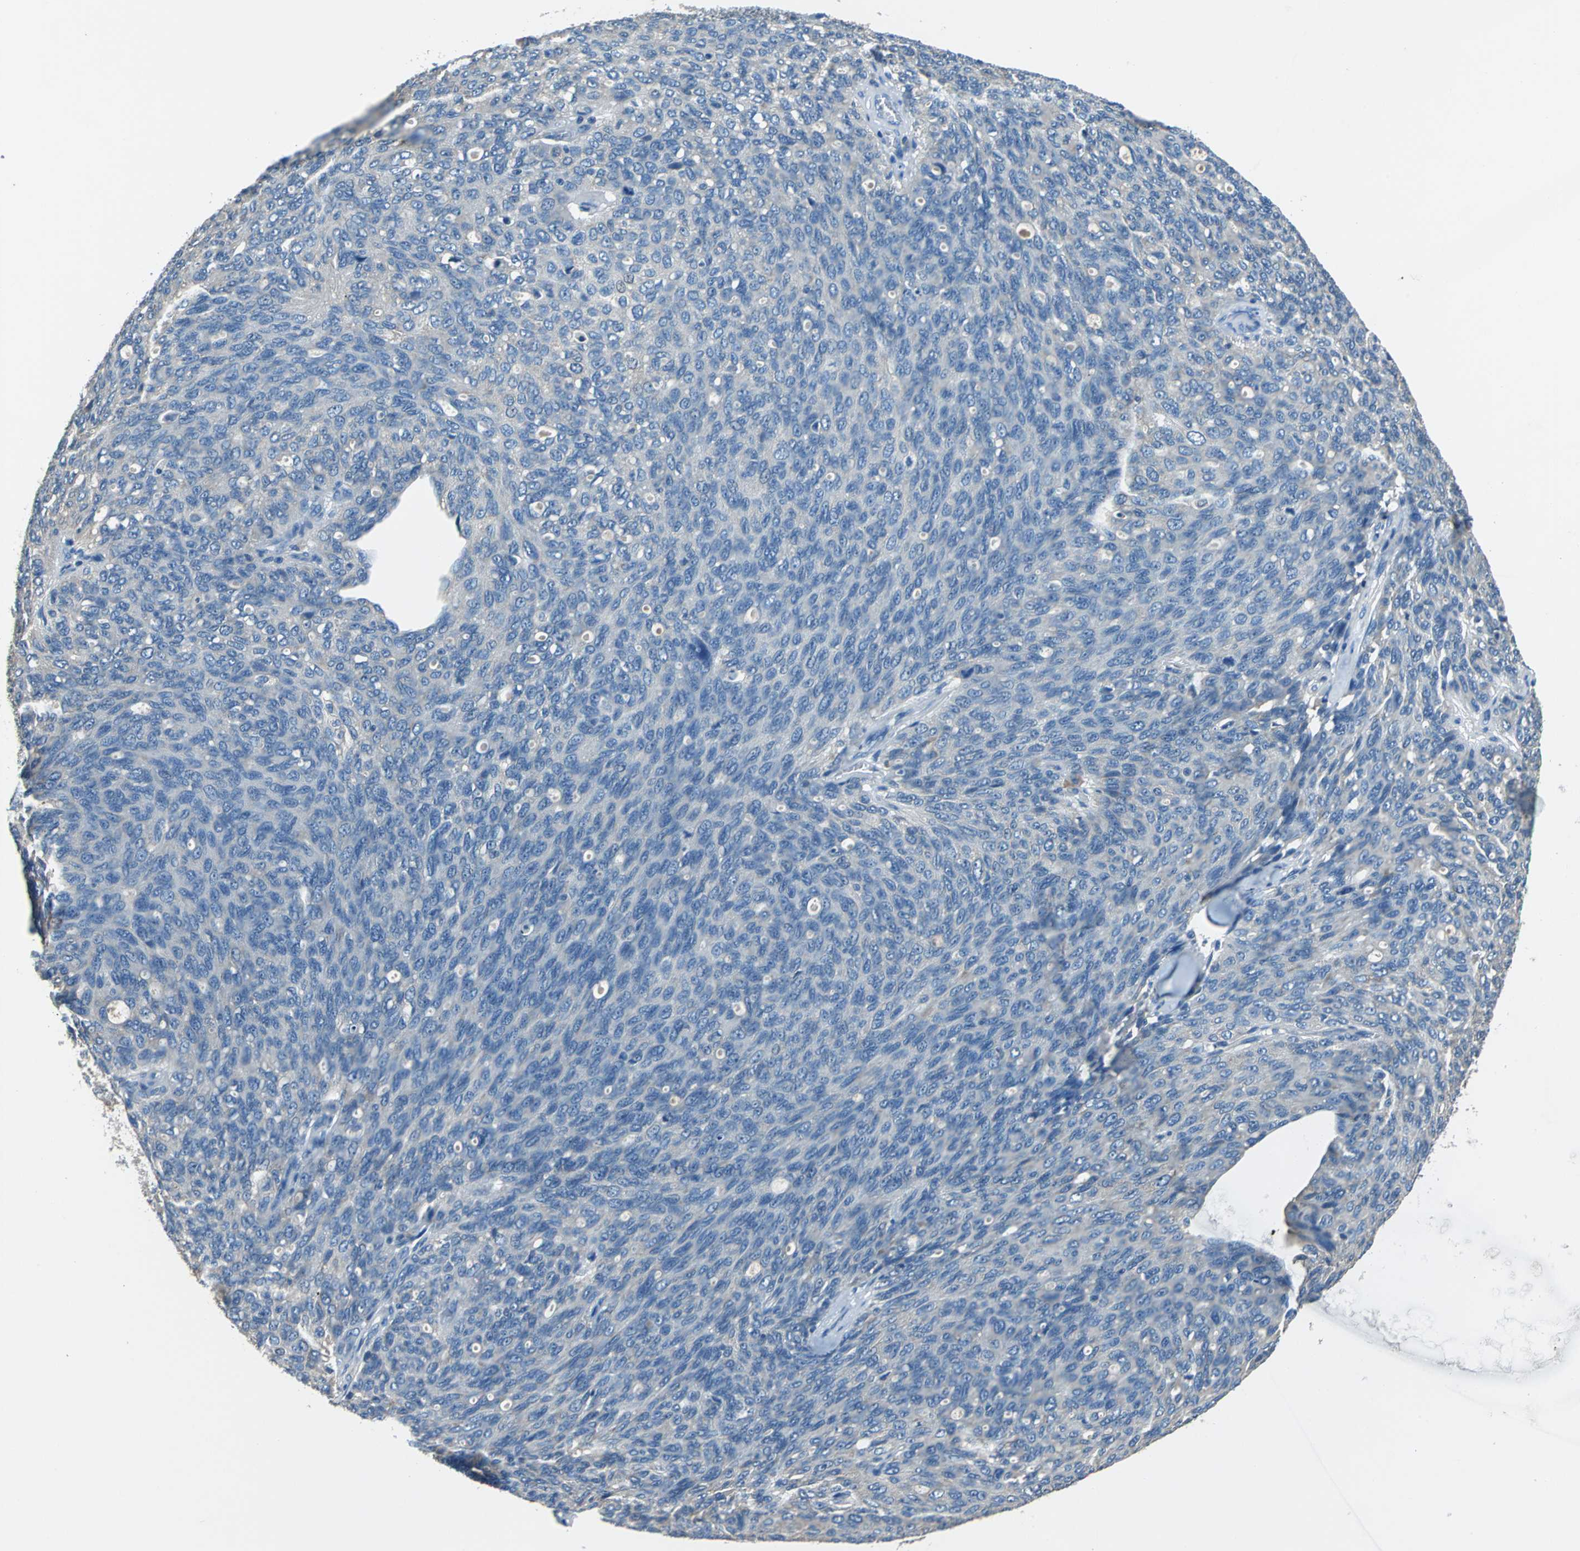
{"staining": {"intensity": "weak", "quantity": "25%-75%", "location": "cytoplasmic/membranous"}, "tissue": "ovarian cancer", "cell_type": "Tumor cells", "image_type": "cancer", "snomed": [{"axis": "morphology", "description": "Carcinoma, endometroid"}, {"axis": "topography", "description": "Ovary"}], "caption": "A histopathology image of human ovarian endometroid carcinoma stained for a protein demonstrates weak cytoplasmic/membranous brown staining in tumor cells.", "gene": "PRKCA", "patient": {"sex": "female", "age": 60}}